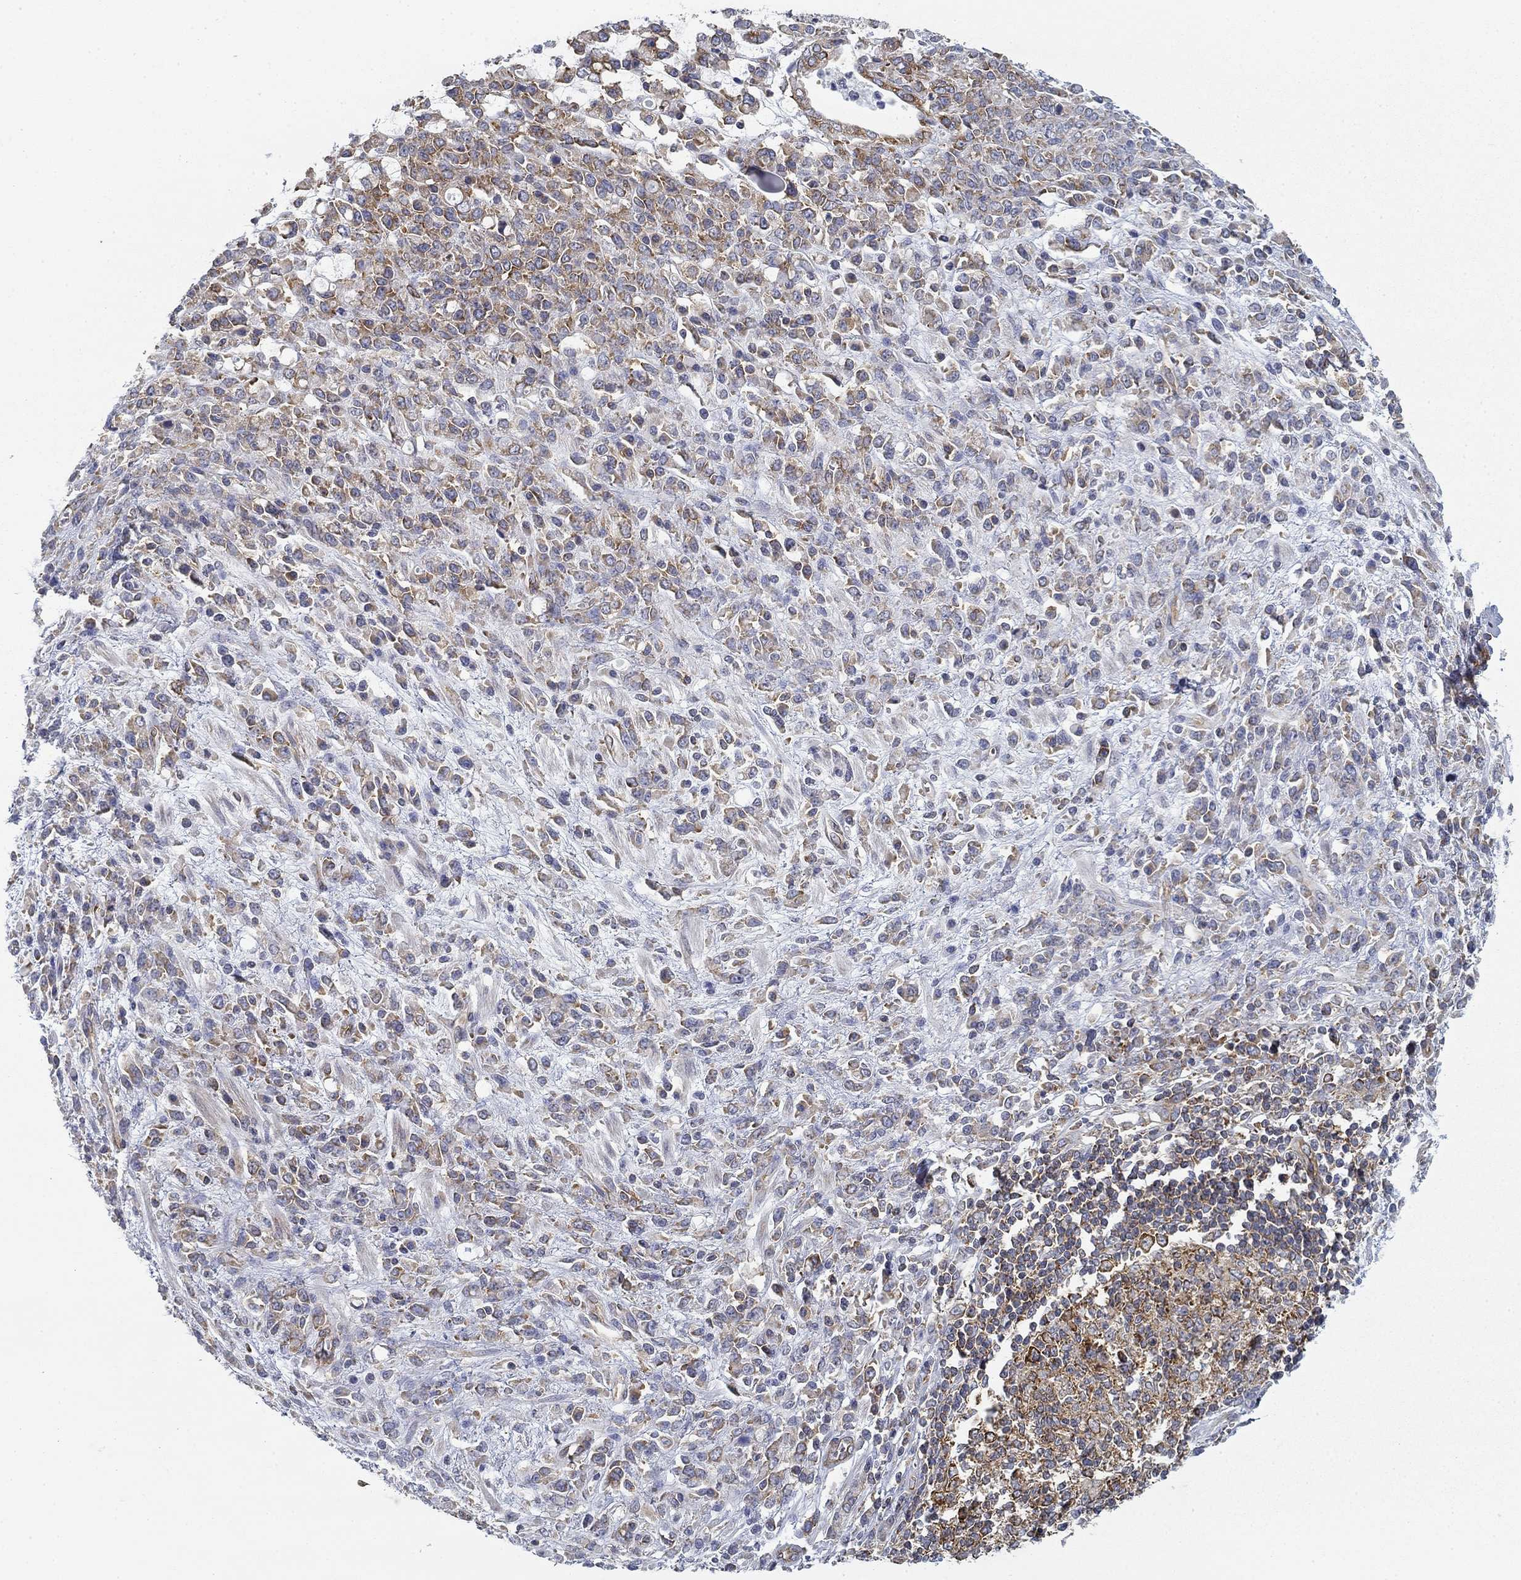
{"staining": {"intensity": "moderate", "quantity": "<25%", "location": "cytoplasmic/membranous"}, "tissue": "stomach cancer", "cell_type": "Tumor cells", "image_type": "cancer", "snomed": [{"axis": "morphology", "description": "Adenocarcinoma, NOS"}, {"axis": "topography", "description": "Stomach"}], "caption": "Immunohistochemistry photomicrograph of neoplastic tissue: stomach cancer stained using immunohistochemistry (IHC) demonstrates low levels of moderate protein expression localized specifically in the cytoplasmic/membranous of tumor cells, appearing as a cytoplasmic/membranous brown color.", "gene": "FXR1", "patient": {"sex": "female", "age": 57}}